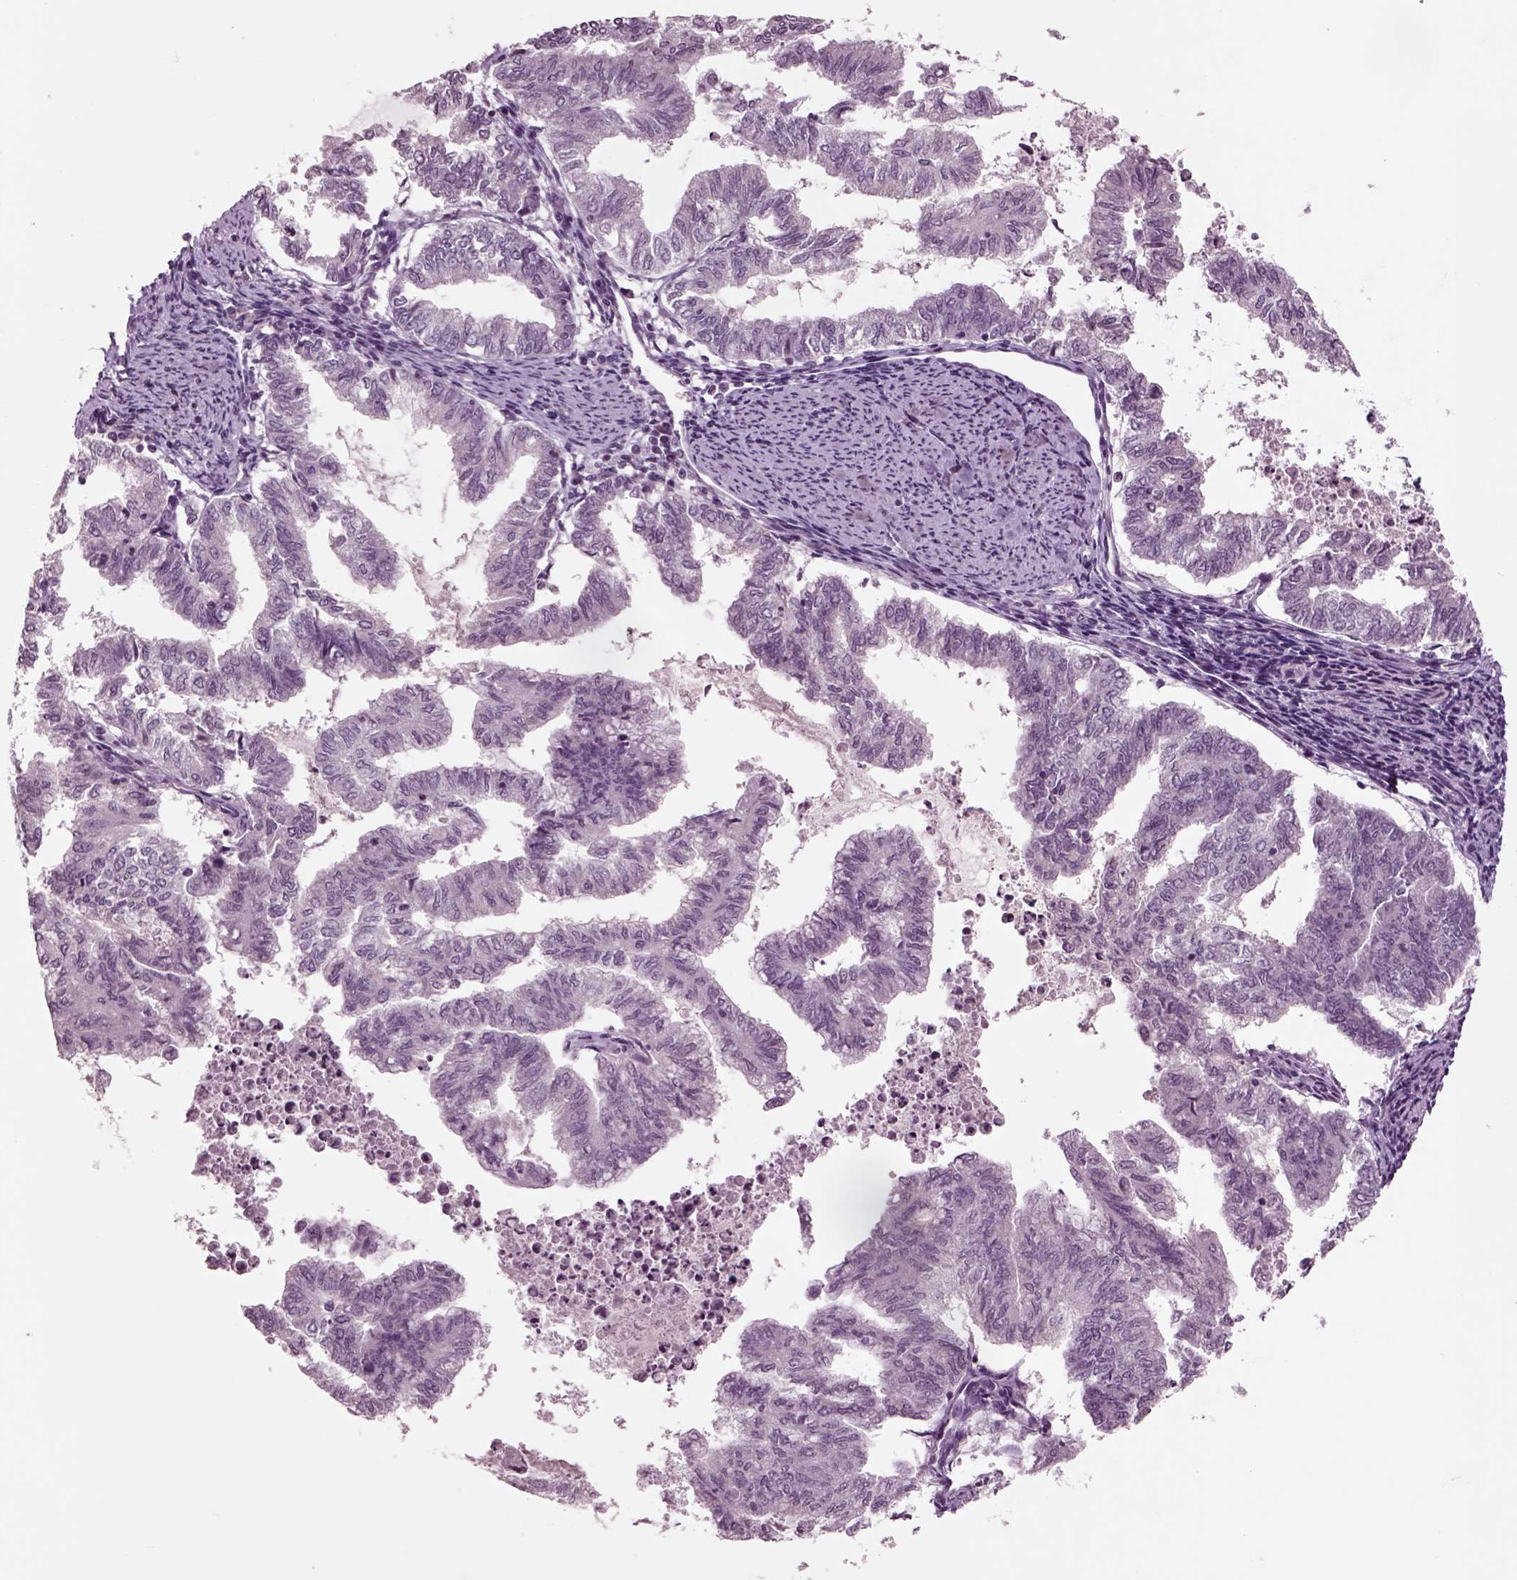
{"staining": {"intensity": "negative", "quantity": "none", "location": "none"}, "tissue": "endometrial cancer", "cell_type": "Tumor cells", "image_type": "cancer", "snomed": [{"axis": "morphology", "description": "Adenocarcinoma, NOS"}, {"axis": "topography", "description": "Endometrium"}], "caption": "The IHC image has no significant expression in tumor cells of adenocarcinoma (endometrial) tissue. (Brightfield microscopy of DAB immunohistochemistry (IHC) at high magnification).", "gene": "CHGB", "patient": {"sex": "female", "age": 79}}